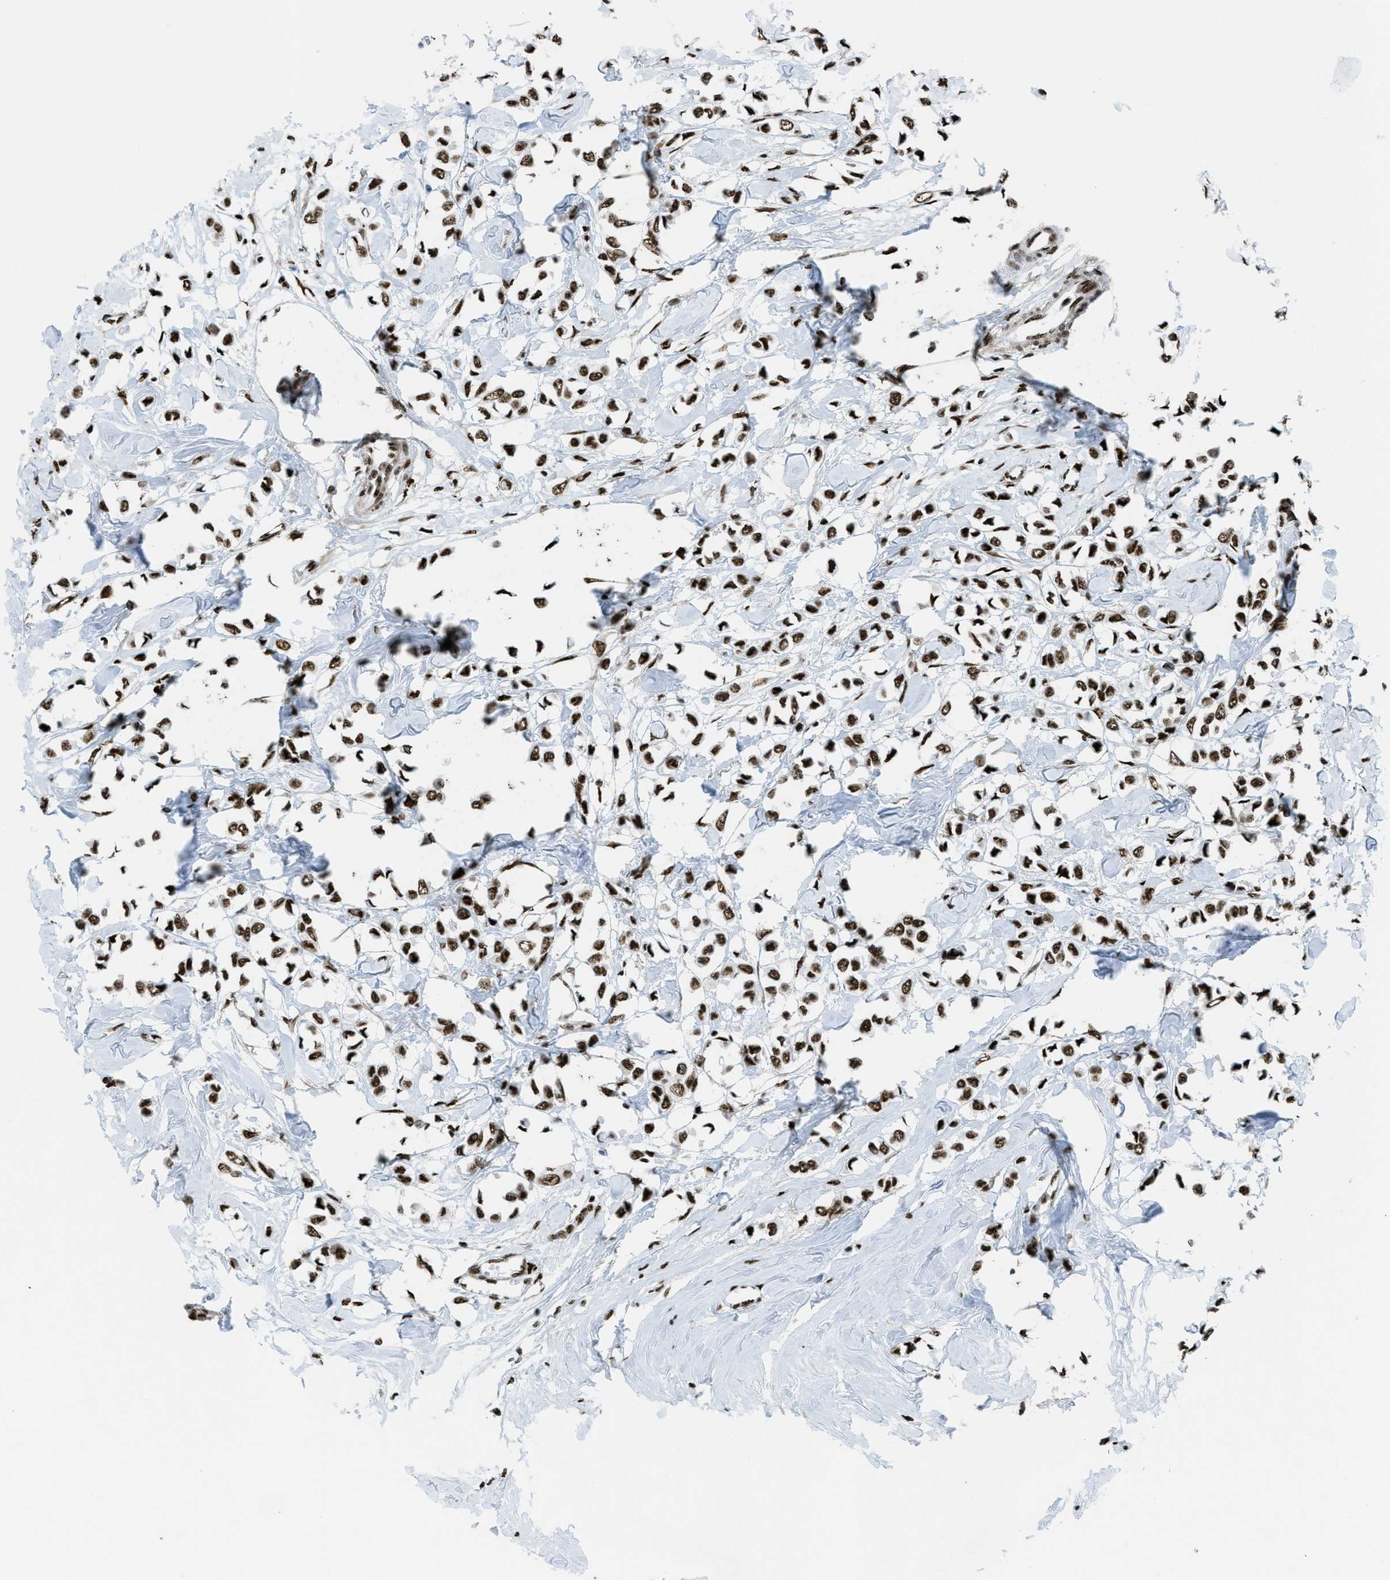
{"staining": {"intensity": "strong", "quantity": ">75%", "location": "nuclear"}, "tissue": "breast cancer", "cell_type": "Tumor cells", "image_type": "cancer", "snomed": [{"axis": "morphology", "description": "Lobular carcinoma"}, {"axis": "topography", "description": "Breast"}], "caption": "Breast cancer tissue displays strong nuclear expression in approximately >75% of tumor cells, visualized by immunohistochemistry. The protein is shown in brown color, while the nuclei are stained blue.", "gene": "ZNF207", "patient": {"sex": "female", "age": 51}}